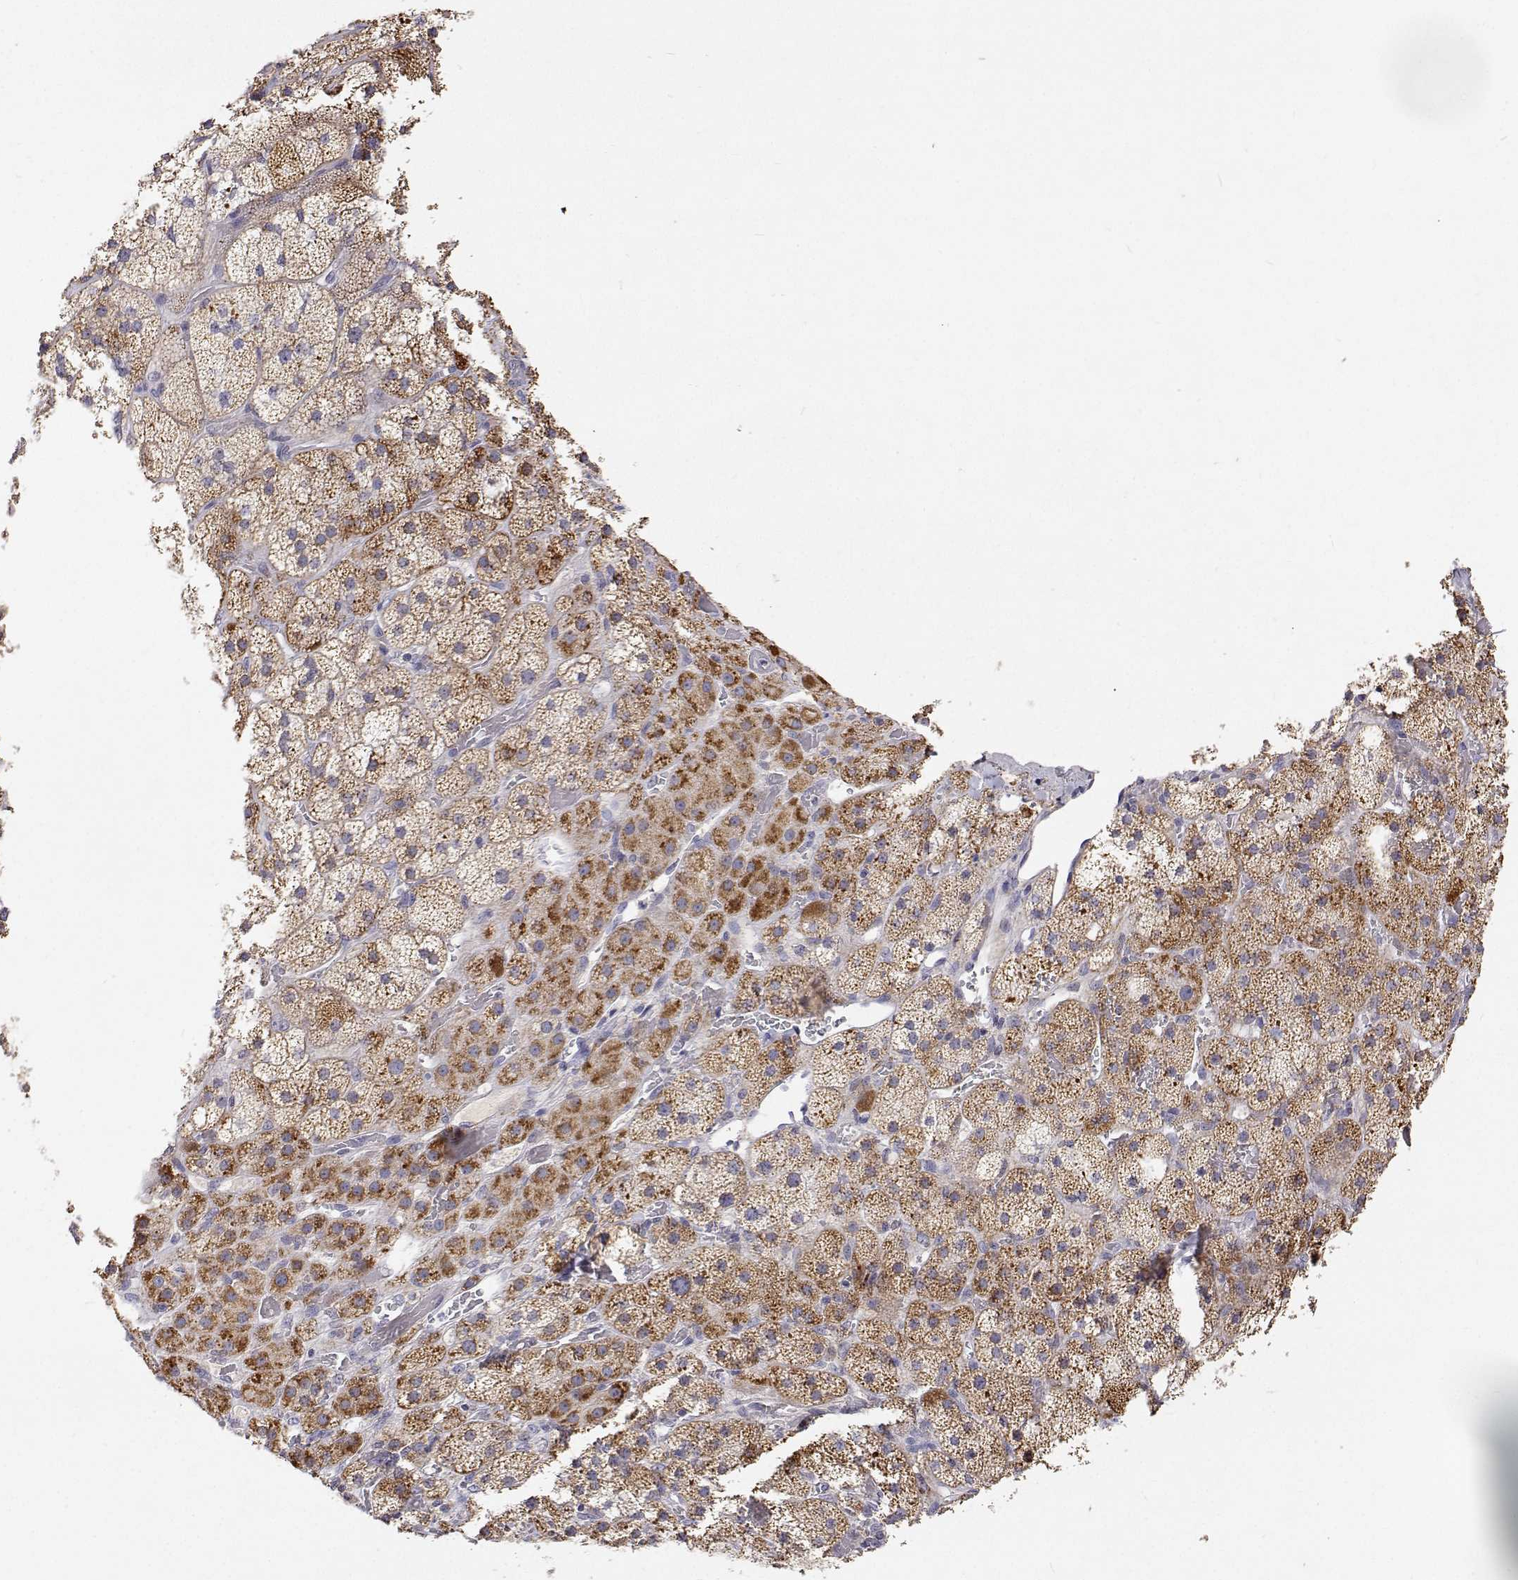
{"staining": {"intensity": "moderate", "quantity": "25%-75%", "location": "cytoplasmic/membranous"}, "tissue": "adrenal gland", "cell_type": "Glandular cells", "image_type": "normal", "snomed": [{"axis": "morphology", "description": "Normal tissue, NOS"}, {"axis": "topography", "description": "Adrenal gland"}], "caption": "Immunohistochemistry (IHC) histopathology image of normal adrenal gland: adrenal gland stained using immunohistochemistry demonstrates medium levels of moderate protein expression localized specifically in the cytoplasmic/membranous of glandular cells, appearing as a cytoplasmic/membranous brown color.", "gene": "TRIM60", "patient": {"sex": "male", "age": 57}}